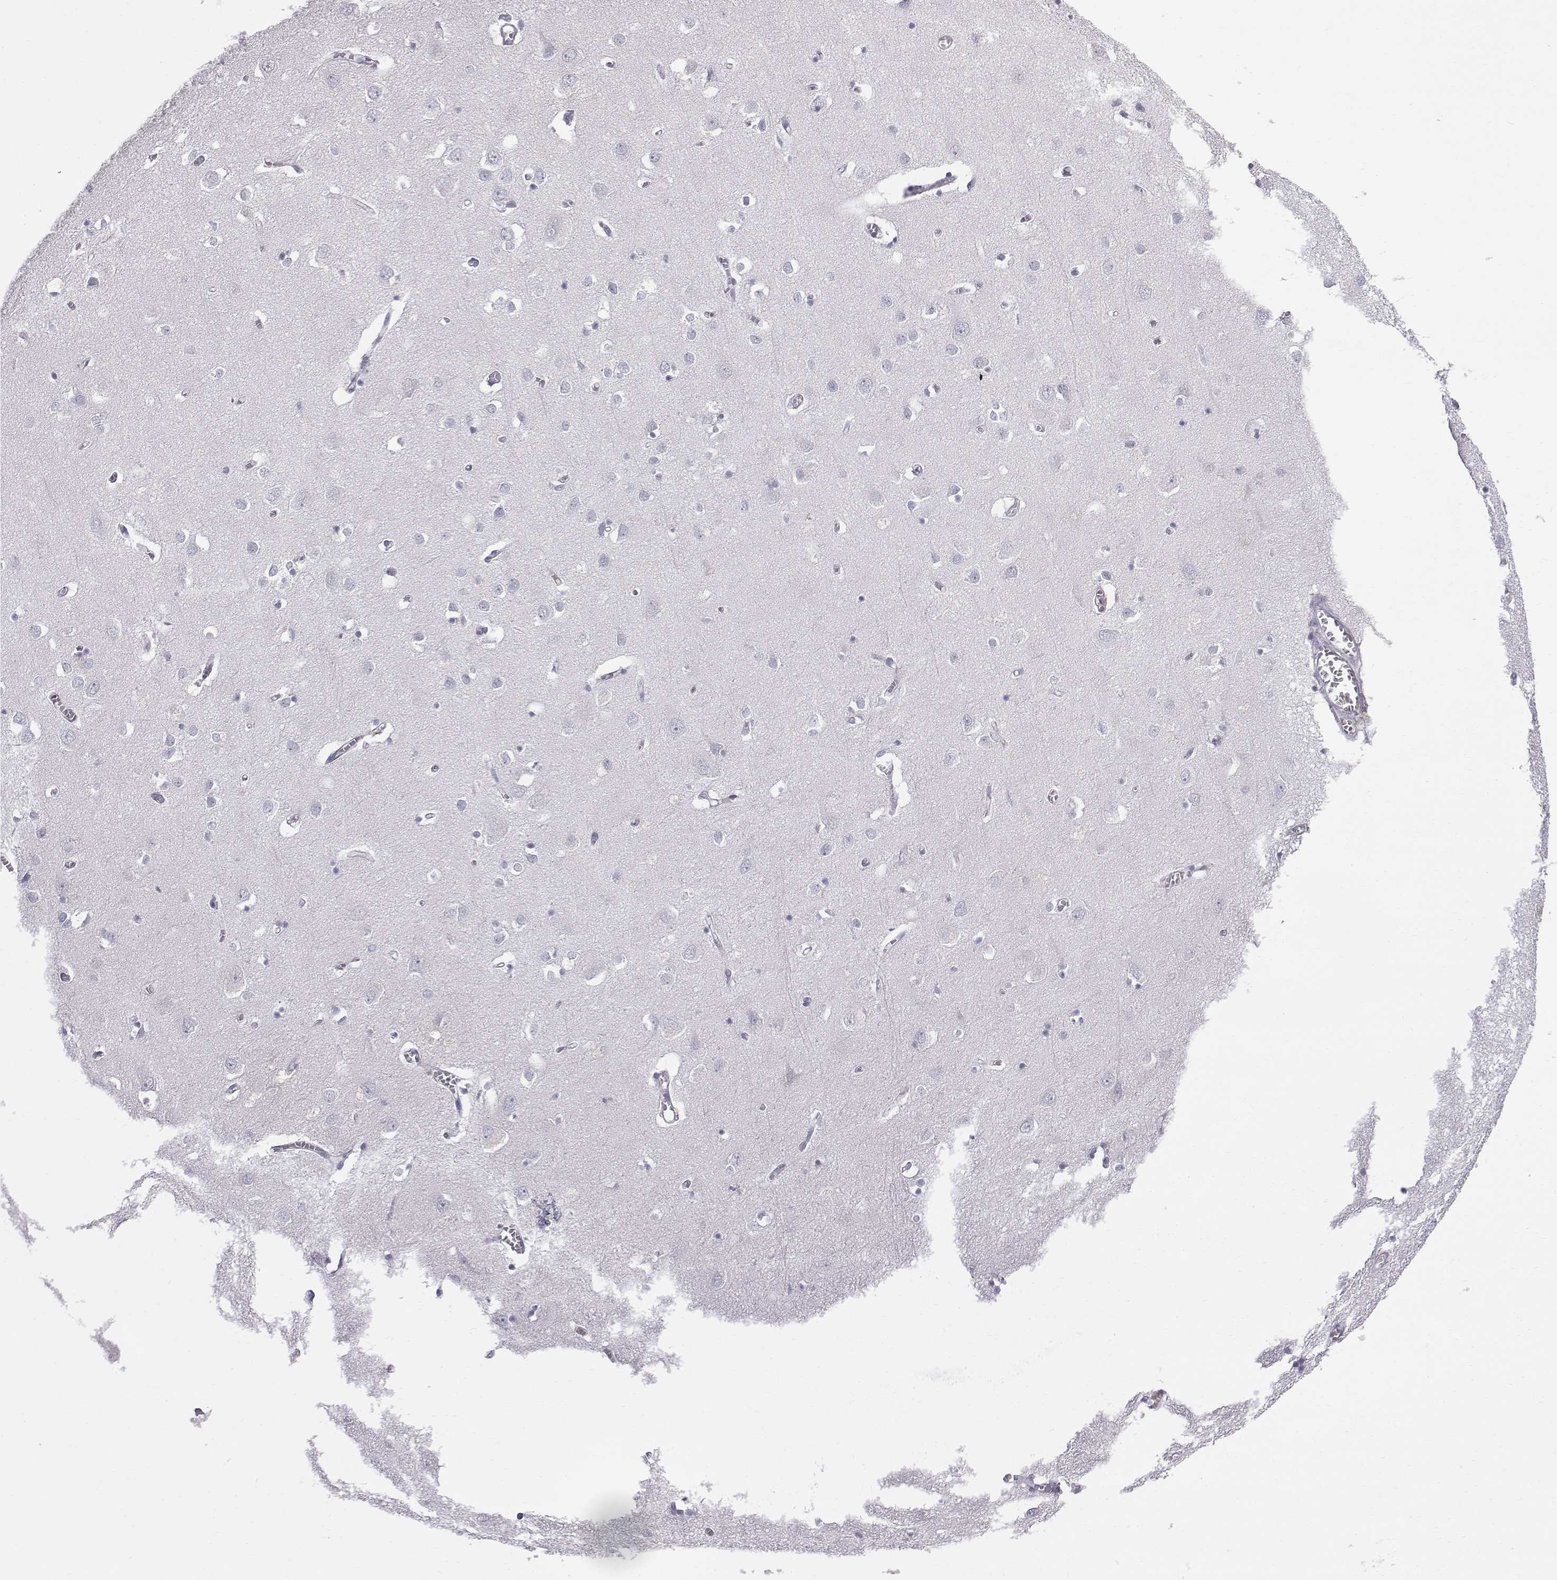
{"staining": {"intensity": "negative", "quantity": "none", "location": "none"}, "tissue": "cerebral cortex", "cell_type": "Endothelial cells", "image_type": "normal", "snomed": [{"axis": "morphology", "description": "Normal tissue, NOS"}, {"axis": "topography", "description": "Cerebral cortex"}], "caption": "Photomicrograph shows no protein staining in endothelial cells of unremarkable cerebral cortex. Nuclei are stained in blue.", "gene": "C6orf58", "patient": {"sex": "male", "age": 70}}